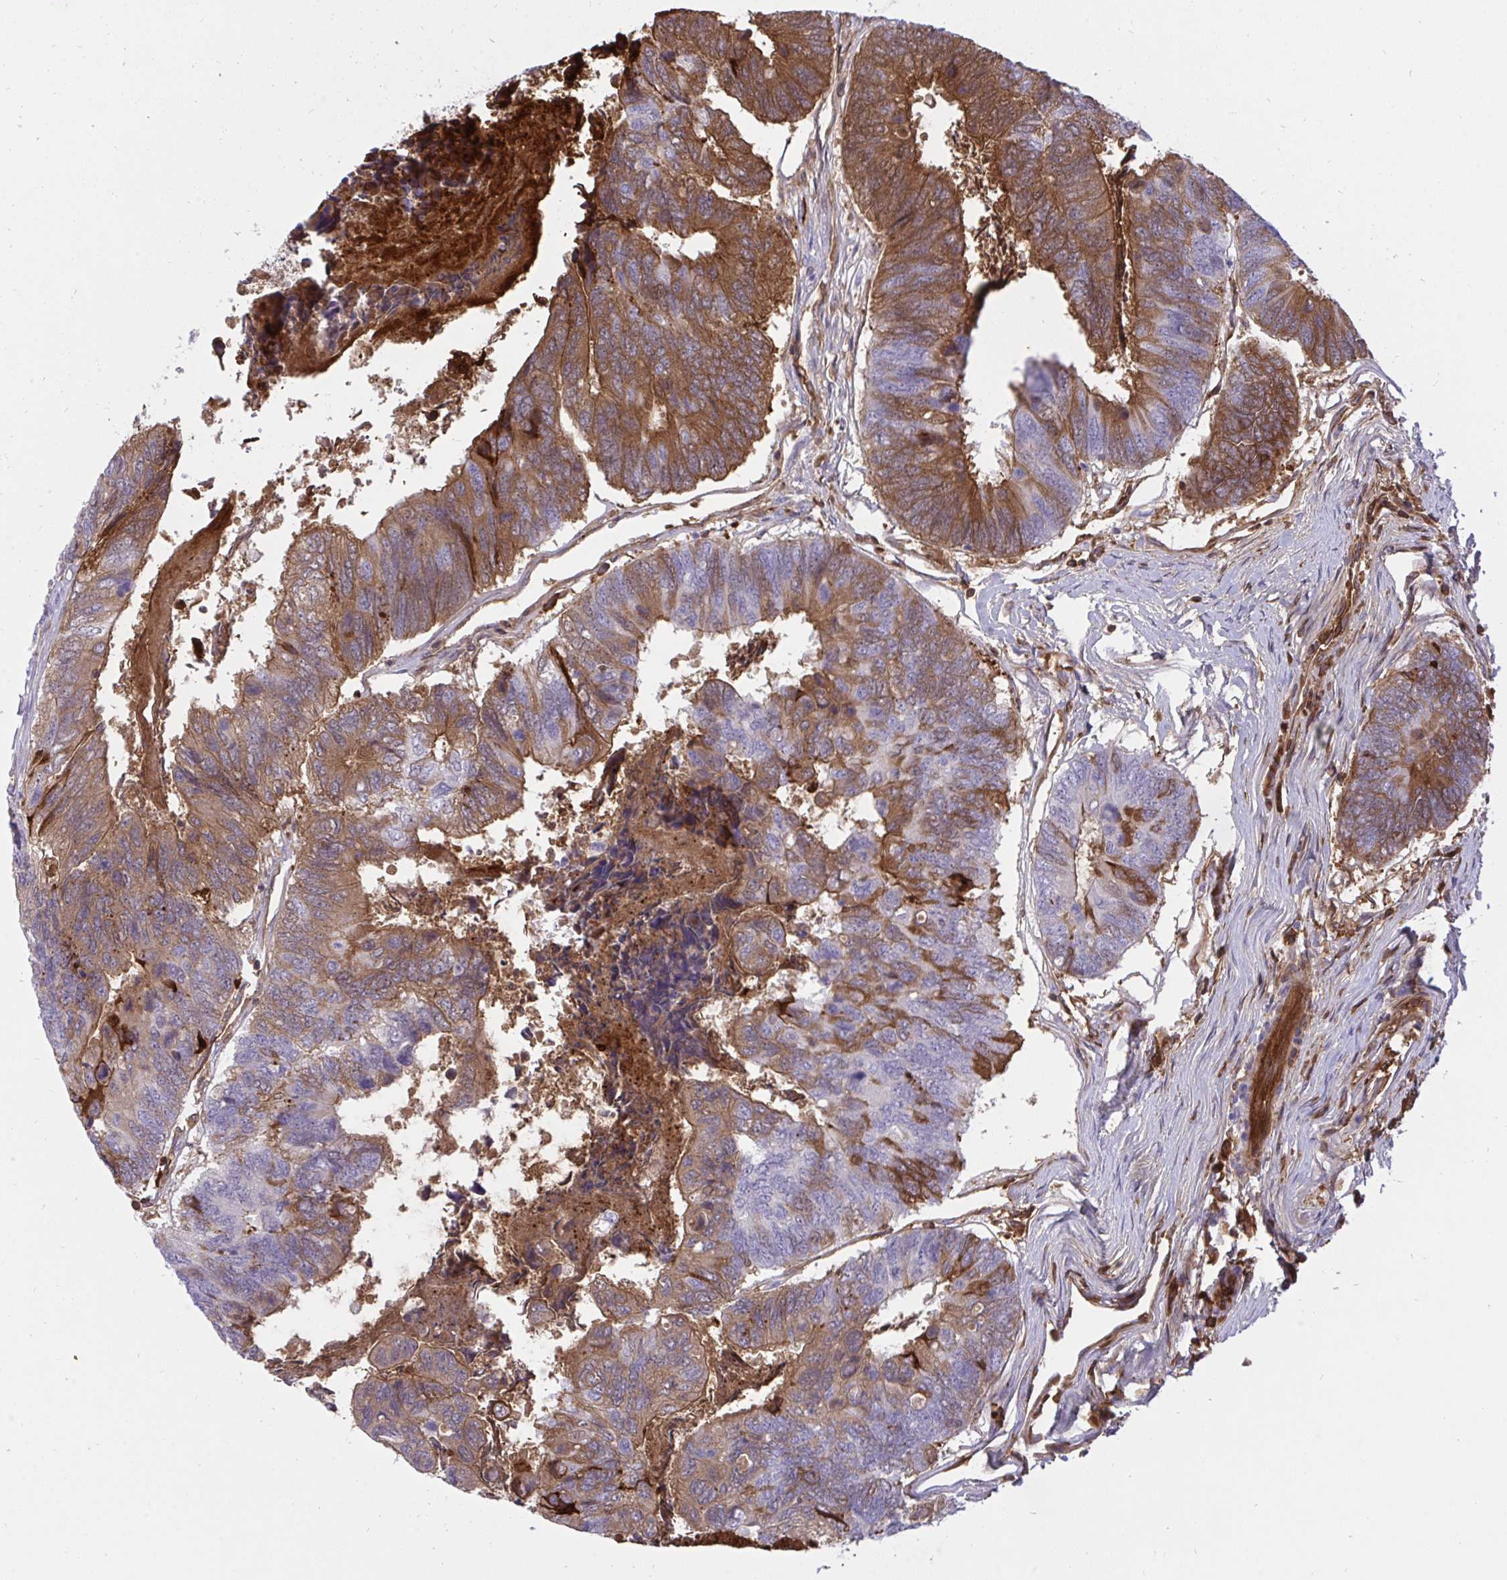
{"staining": {"intensity": "moderate", "quantity": ">75%", "location": "cytoplasmic/membranous"}, "tissue": "colorectal cancer", "cell_type": "Tumor cells", "image_type": "cancer", "snomed": [{"axis": "morphology", "description": "Adenocarcinoma, NOS"}, {"axis": "topography", "description": "Colon"}], "caption": "Immunohistochemical staining of colorectal cancer demonstrates medium levels of moderate cytoplasmic/membranous protein expression in about >75% of tumor cells. (Stains: DAB in brown, nuclei in blue, Microscopy: brightfield microscopy at high magnification).", "gene": "F2", "patient": {"sex": "female", "age": 67}}